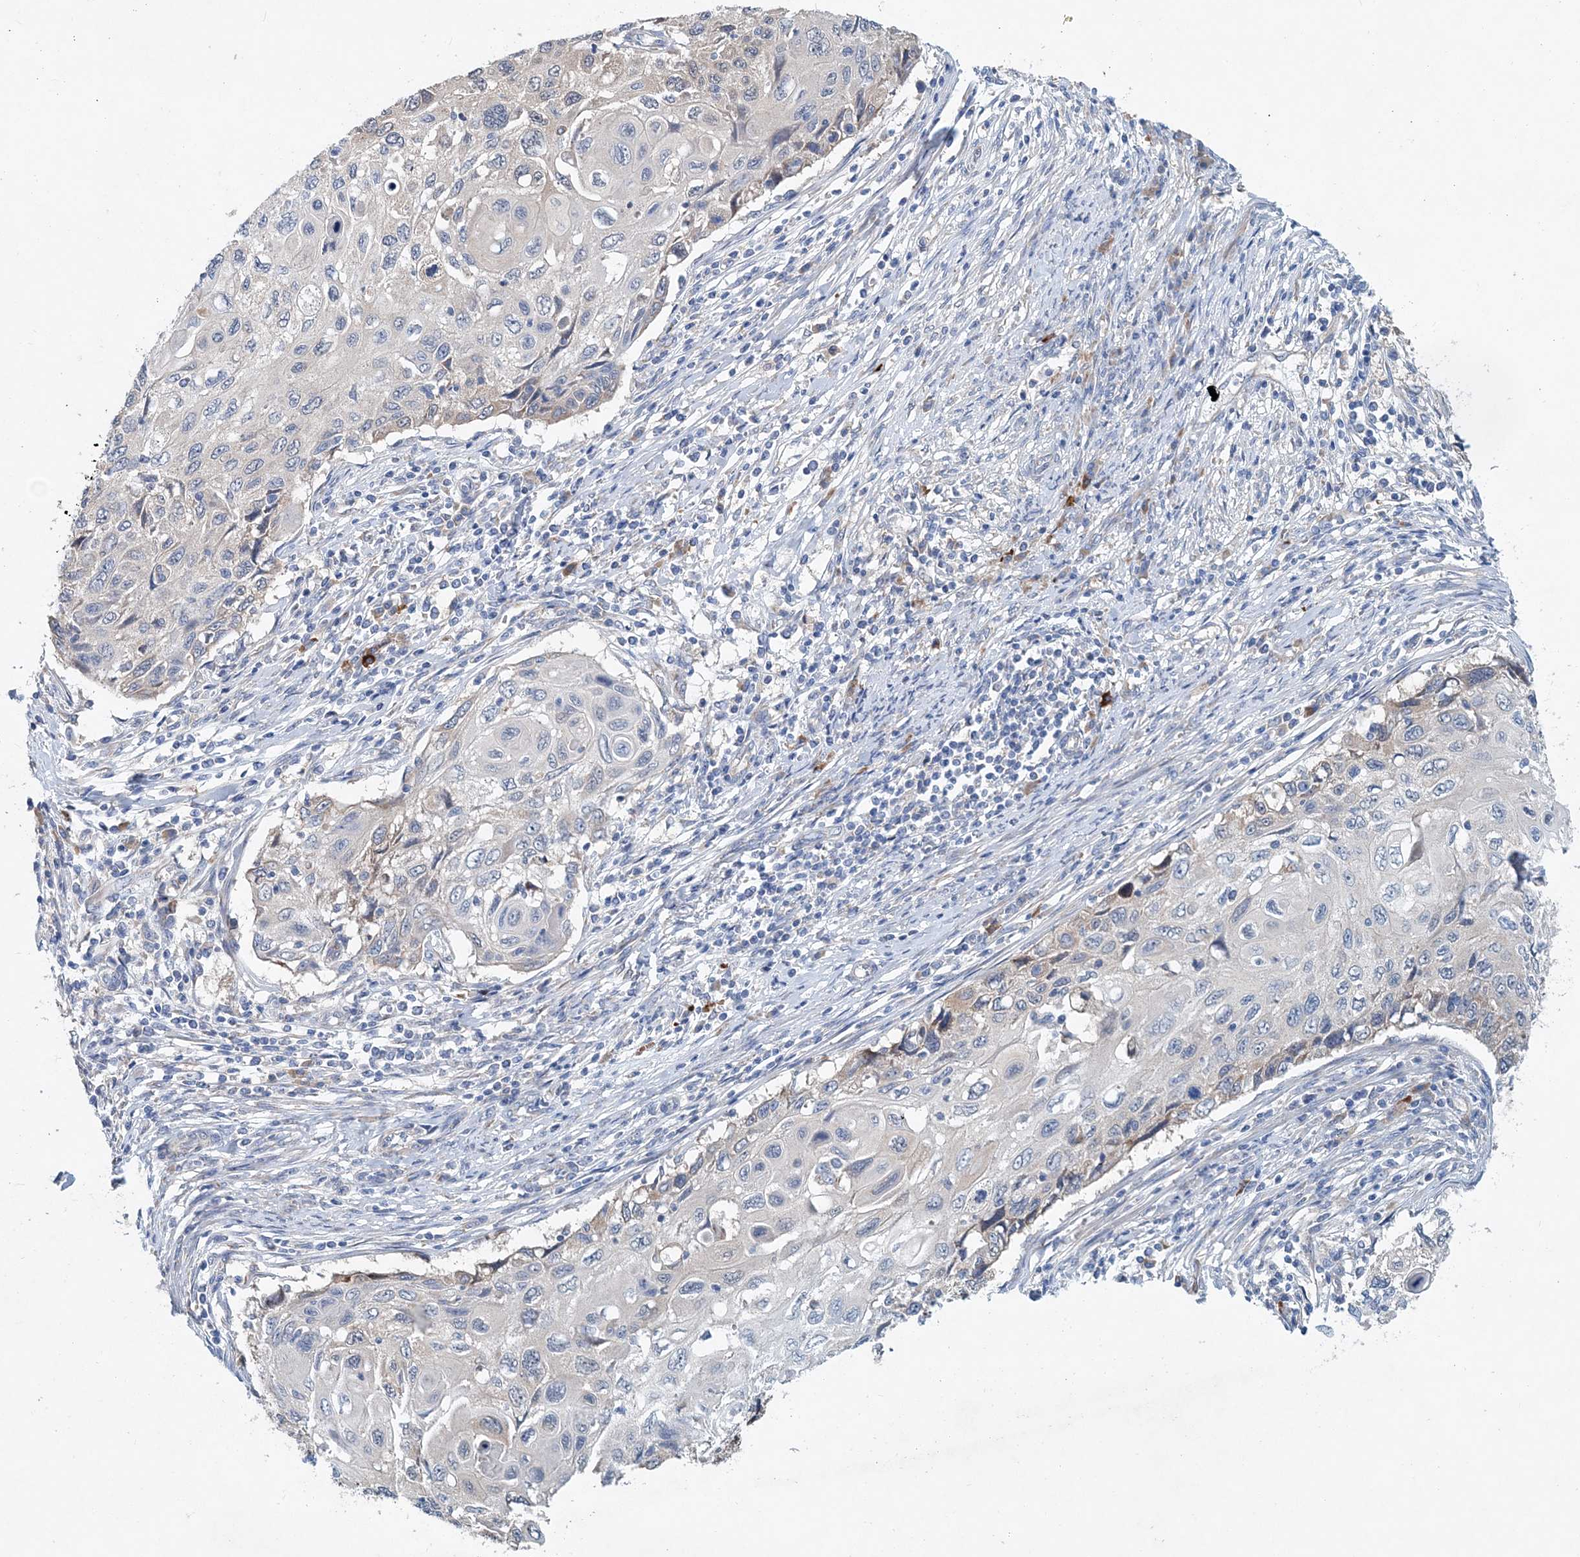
{"staining": {"intensity": "weak", "quantity": "<25%", "location": "cytoplasmic/membranous"}, "tissue": "cervical cancer", "cell_type": "Tumor cells", "image_type": "cancer", "snomed": [{"axis": "morphology", "description": "Squamous cell carcinoma, NOS"}, {"axis": "topography", "description": "Cervix"}], "caption": "The micrograph displays no staining of tumor cells in cervical squamous cell carcinoma. (DAB (3,3'-diaminobenzidine) immunohistochemistry (IHC), high magnification).", "gene": "PFN2", "patient": {"sex": "female", "age": 70}}